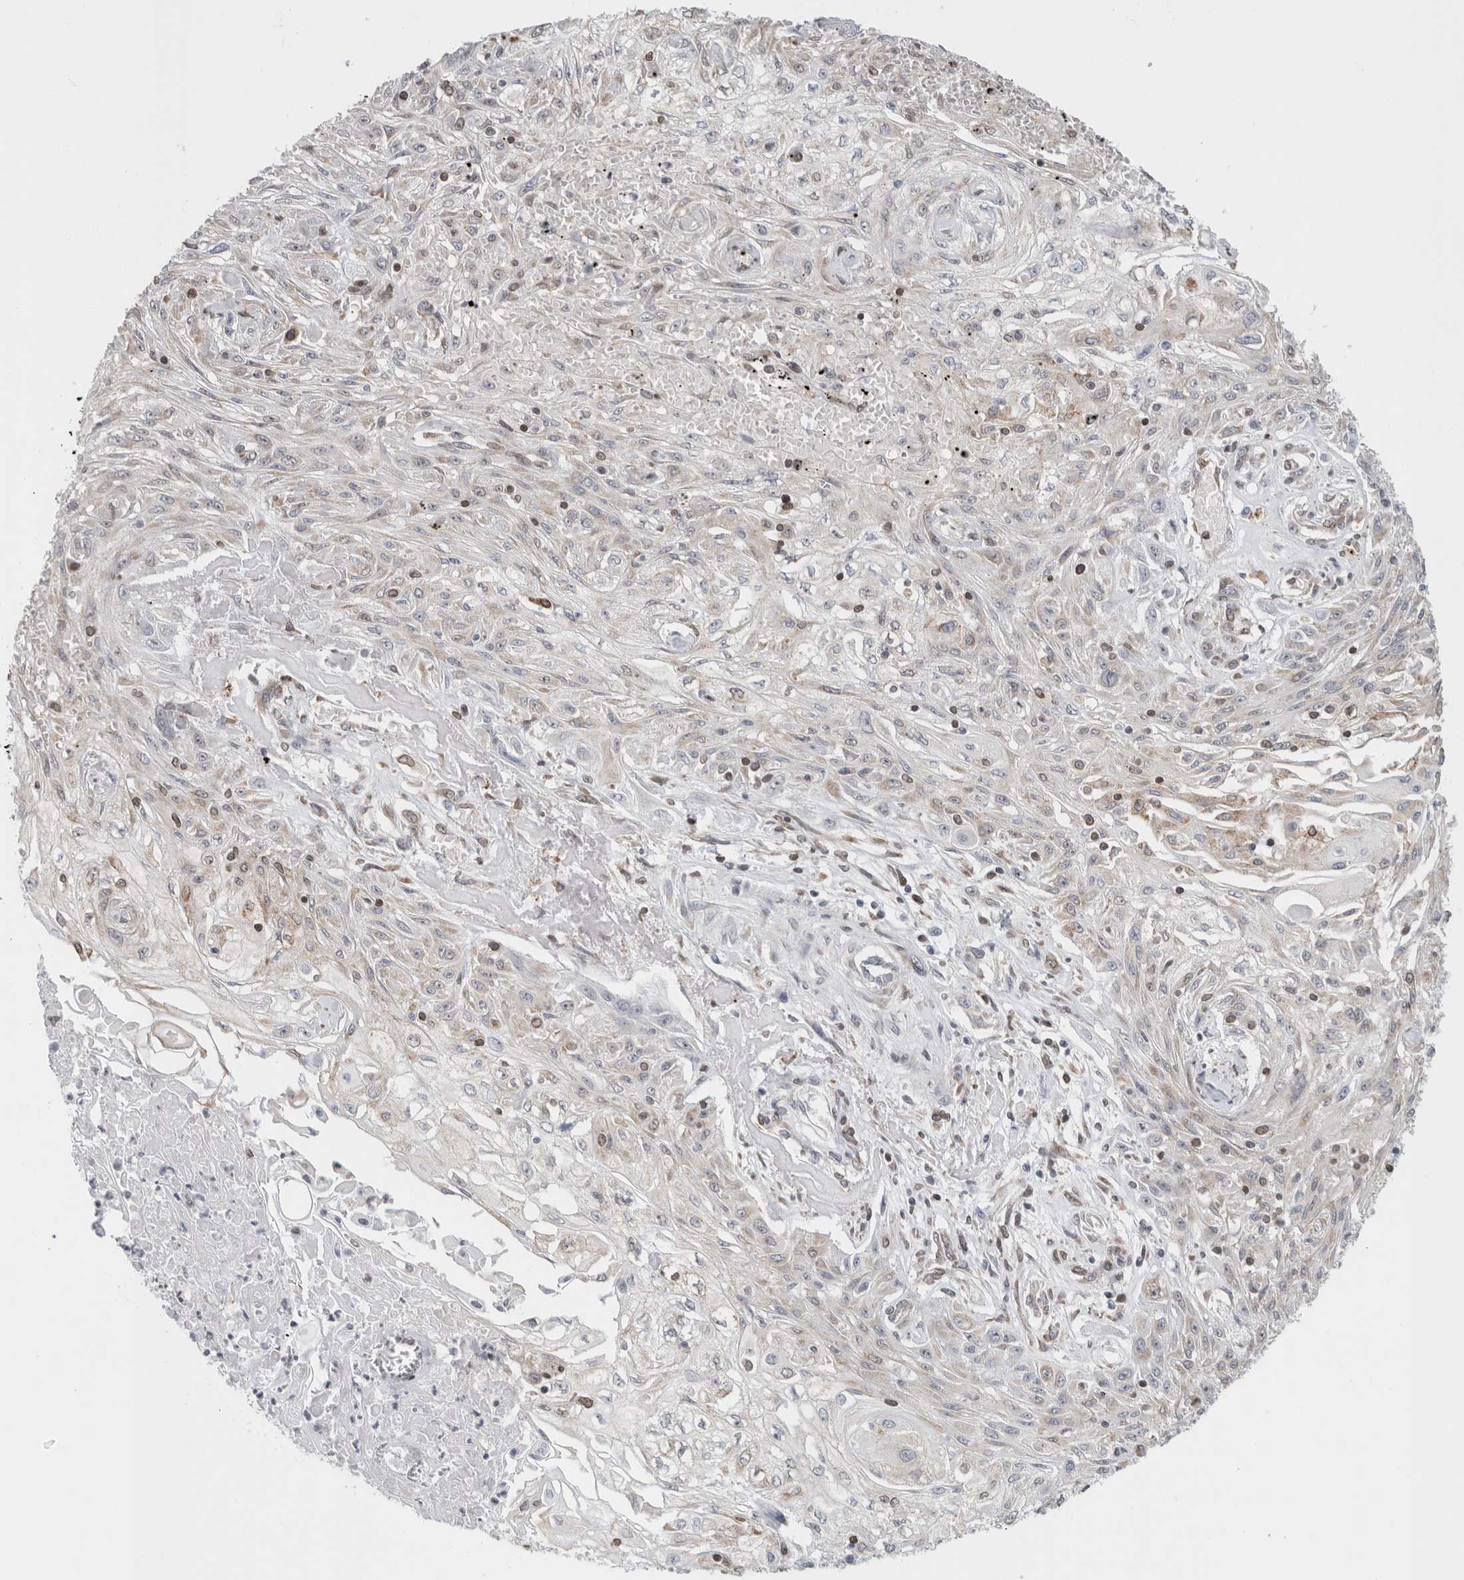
{"staining": {"intensity": "negative", "quantity": "none", "location": "none"}, "tissue": "skin cancer", "cell_type": "Tumor cells", "image_type": "cancer", "snomed": [{"axis": "morphology", "description": "Squamous cell carcinoma, NOS"}, {"axis": "morphology", "description": "Squamous cell carcinoma, metastatic, NOS"}, {"axis": "topography", "description": "Skin"}, {"axis": "topography", "description": "Lymph node"}], "caption": "Tumor cells show no significant protein positivity in metastatic squamous cell carcinoma (skin).", "gene": "RBMX2", "patient": {"sex": "male", "age": 75}}